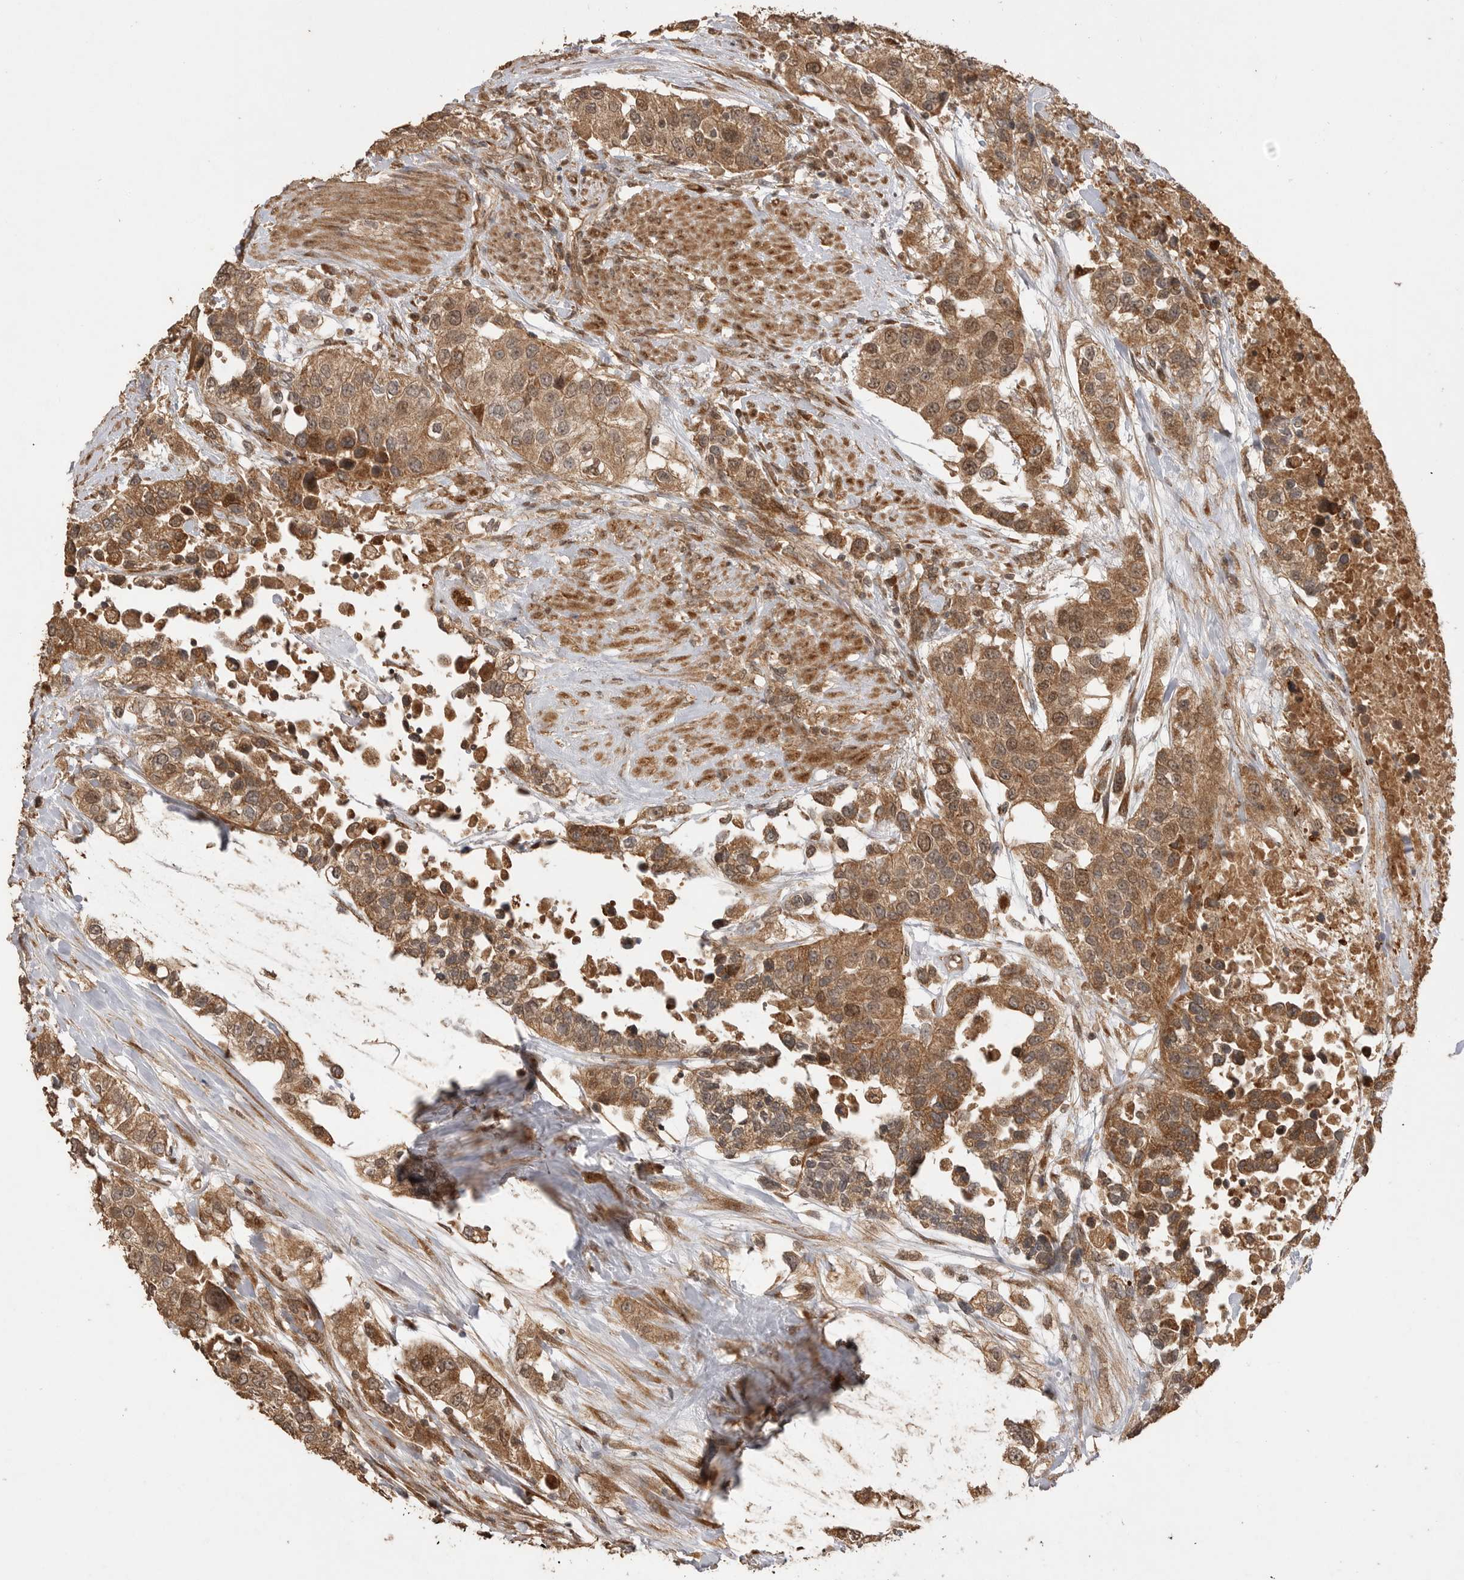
{"staining": {"intensity": "moderate", "quantity": ">75%", "location": "cytoplasmic/membranous,nuclear"}, "tissue": "urothelial cancer", "cell_type": "Tumor cells", "image_type": "cancer", "snomed": [{"axis": "morphology", "description": "Urothelial carcinoma, High grade"}, {"axis": "topography", "description": "Urinary bladder"}], "caption": "Urothelial cancer tissue shows moderate cytoplasmic/membranous and nuclear staining in about >75% of tumor cells", "gene": "BOC", "patient": {"sex": "female", "age": 80}}